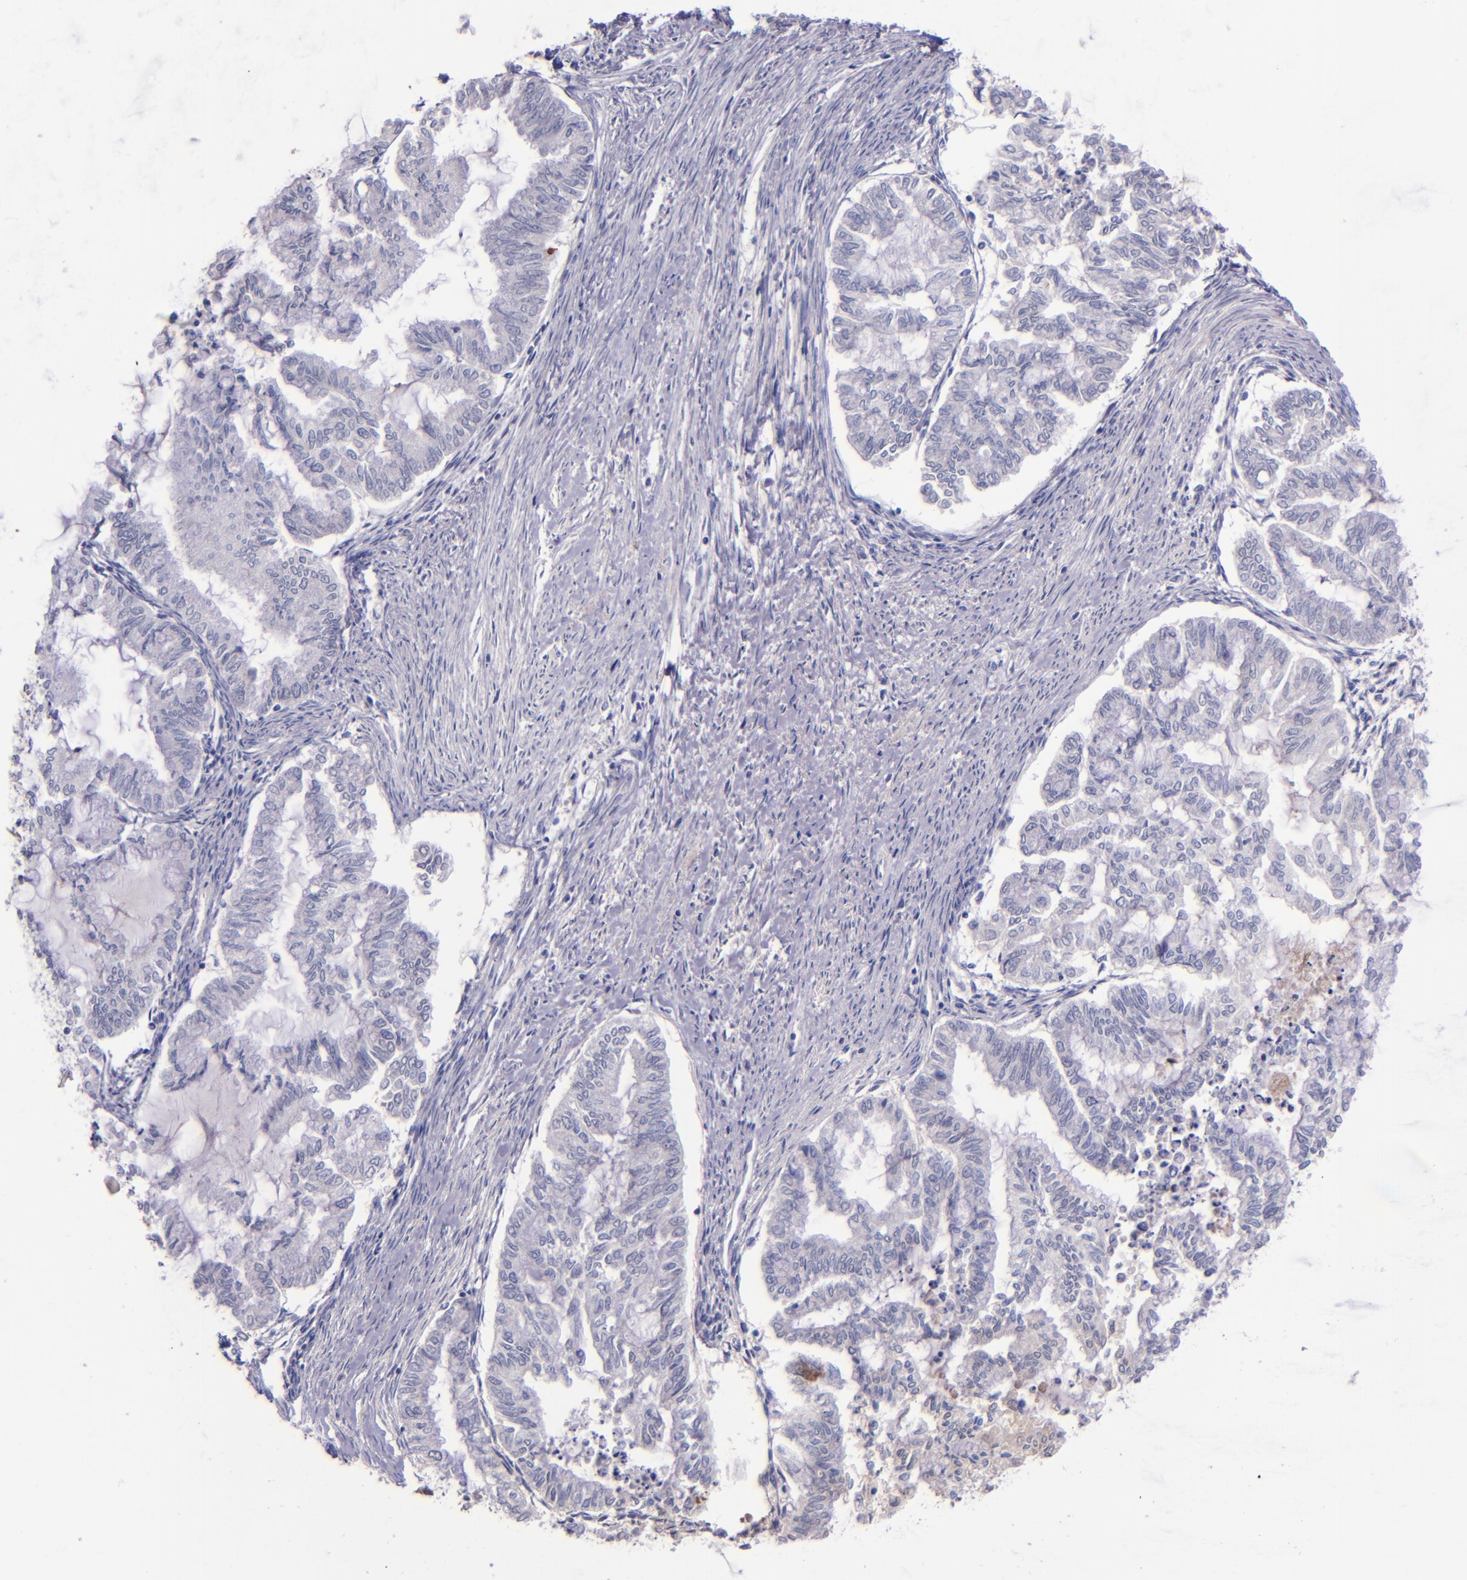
{"staining": {"intensity": "negative", "quantity": "none", "location": "none"}, "tissue": "endometrial cancer", "cell_type": "Tumor cells", "image_type": "cancer", "snomed": [{"axis": "morphology", "description": "Adenocarcinoma, NOS"}, {"axis": "topography", "description": "Endometrium"}], "caption": "This photomicrograph is of adenocarcinoma (endometrial) stained with IHC to label a protein in brown with the nuclei are counter-stained blue. There is no positivity in tumor cells.", "gene": "KNG1", "patient": {"sex": "female", "age": 79}}